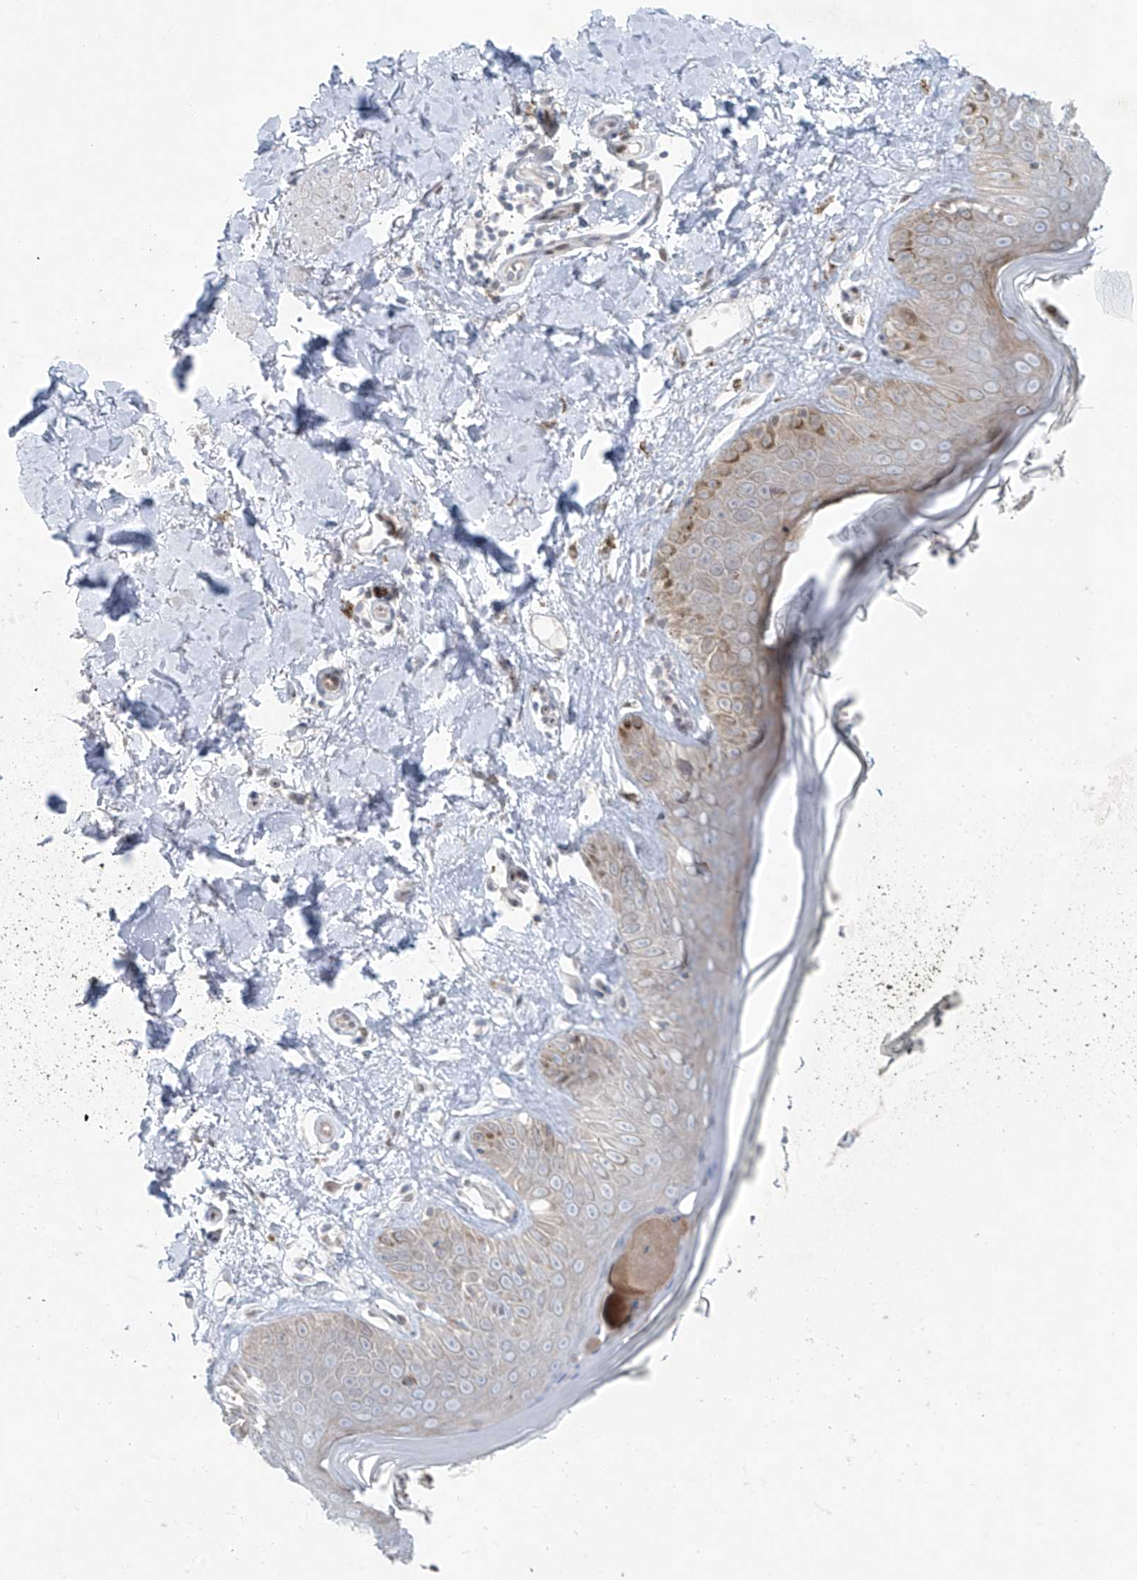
{"staining": {"intensity": "negative", "quantity": "none", "location": "none"}, "tissue": "skin", "cell_type": "Fibroblasts", "image_type": "normal", "snomed": [{"axis": "morphology", "description": "Normal tissue, NOS"}, {"axis": "topography", "description": "Skin"}], "caption": "A high-resolution histopathology image shows immunohistochemistry (IHC) staining of normal skin, which displays no significant positivity in fibroblasts.", "gene": "PPAT", "patient": {"sex": "female", "age": 64}}